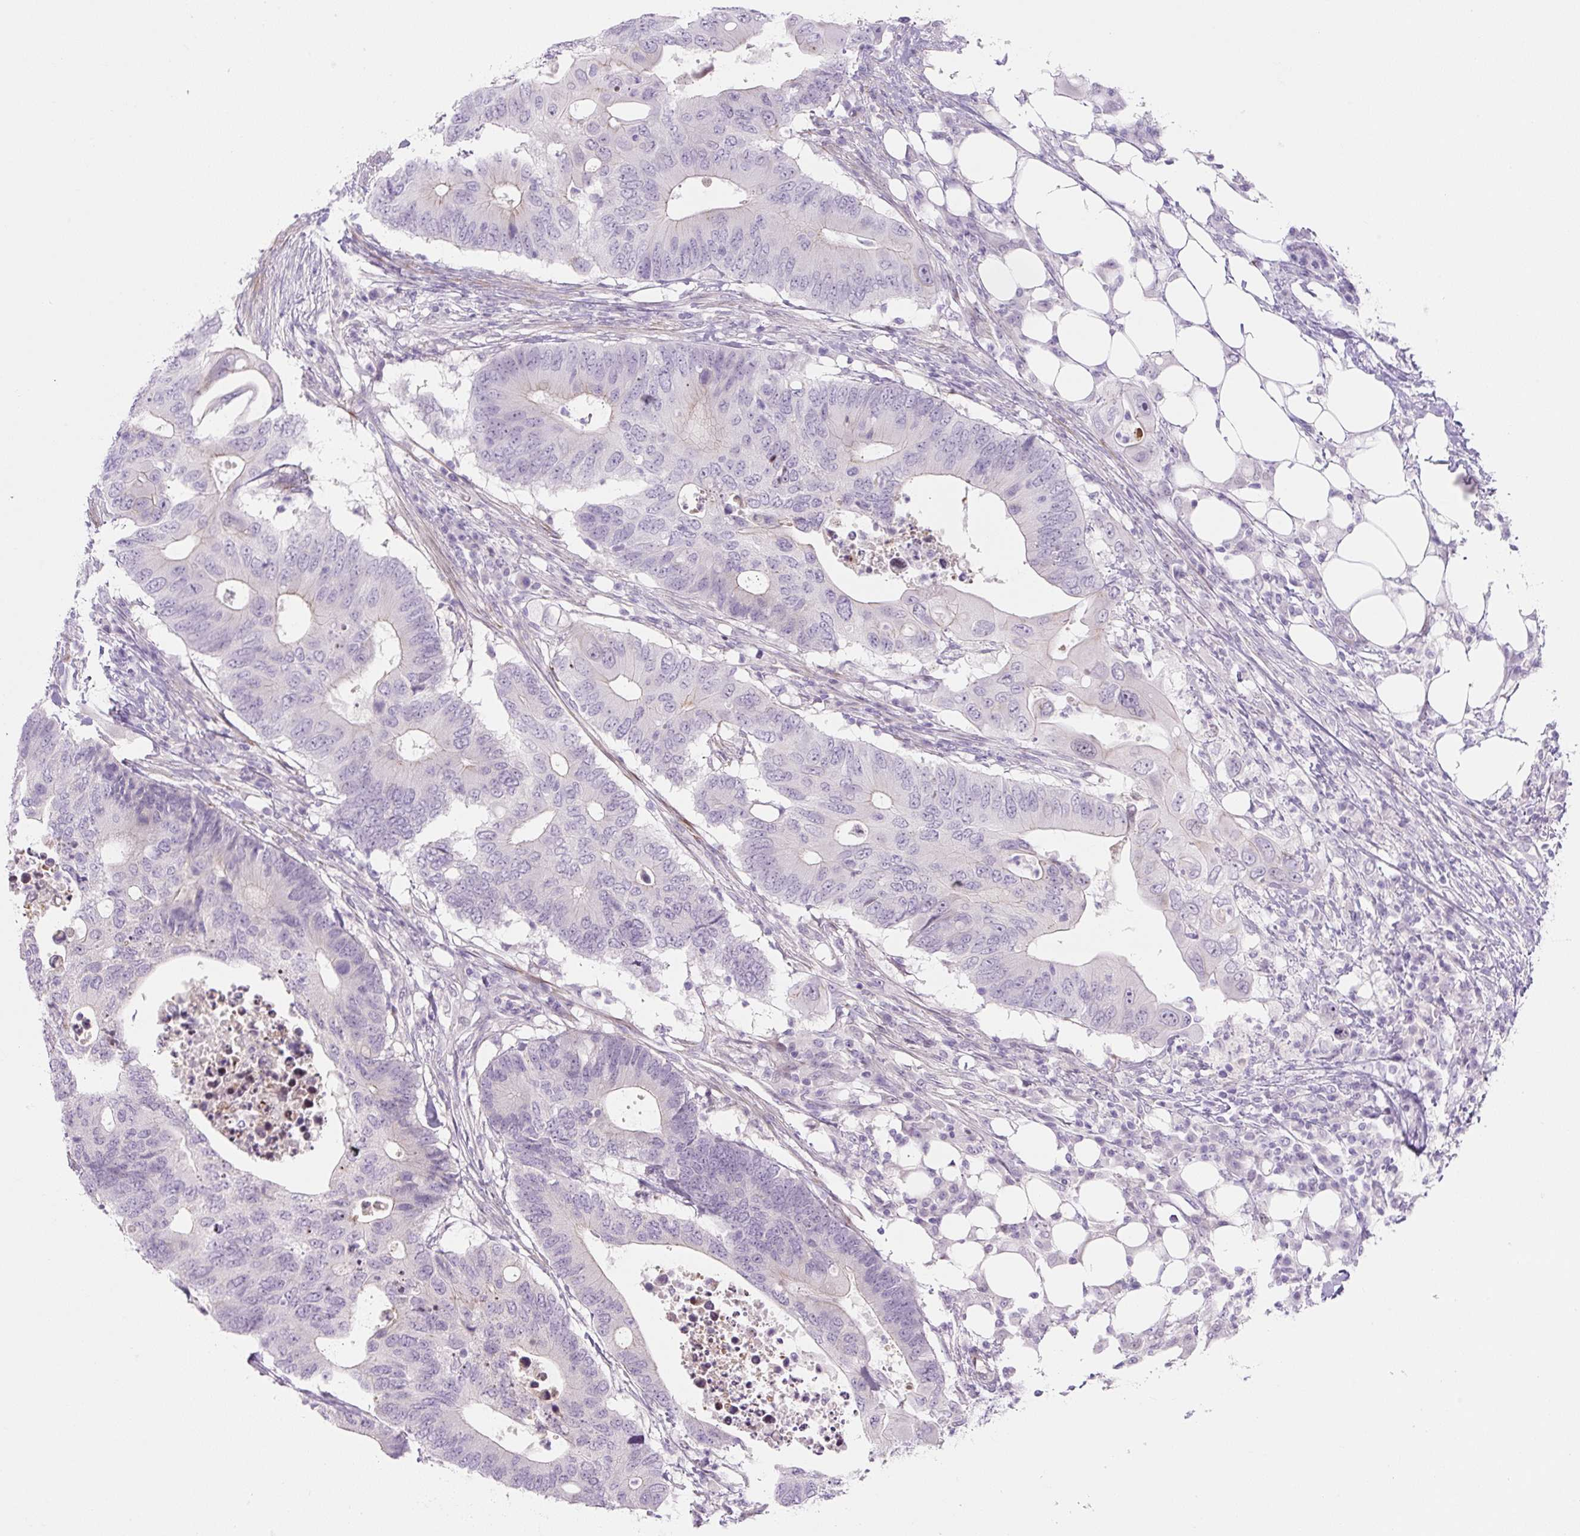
{"staining": {"intensity": "negative", "quantity": "none", "location": "none"}, "tissue": "colorectal cancer", "cell_type": "Tumor cells", "image_type": "cancer", "snomed": [{"axis": "morphology", "description": "Adenocarcinoma, NOS"}, {"axis": "topography", "description": "Colon"}], "caption": "IHC photomicrograph of neoplastic tissue: colorectal cancer (adenocarcinoma) stained with DAB (3,3'-diaminobenzidine) demonstrates no significant protein expression in tumor cells. The staining is performed using DAB (3,3'-diaminobenzidine) brown chromogen with nuclei counter-stained in using hematoxylin.", "gene": "PRM1", "patient": {"sex": "male", "age": 71}}